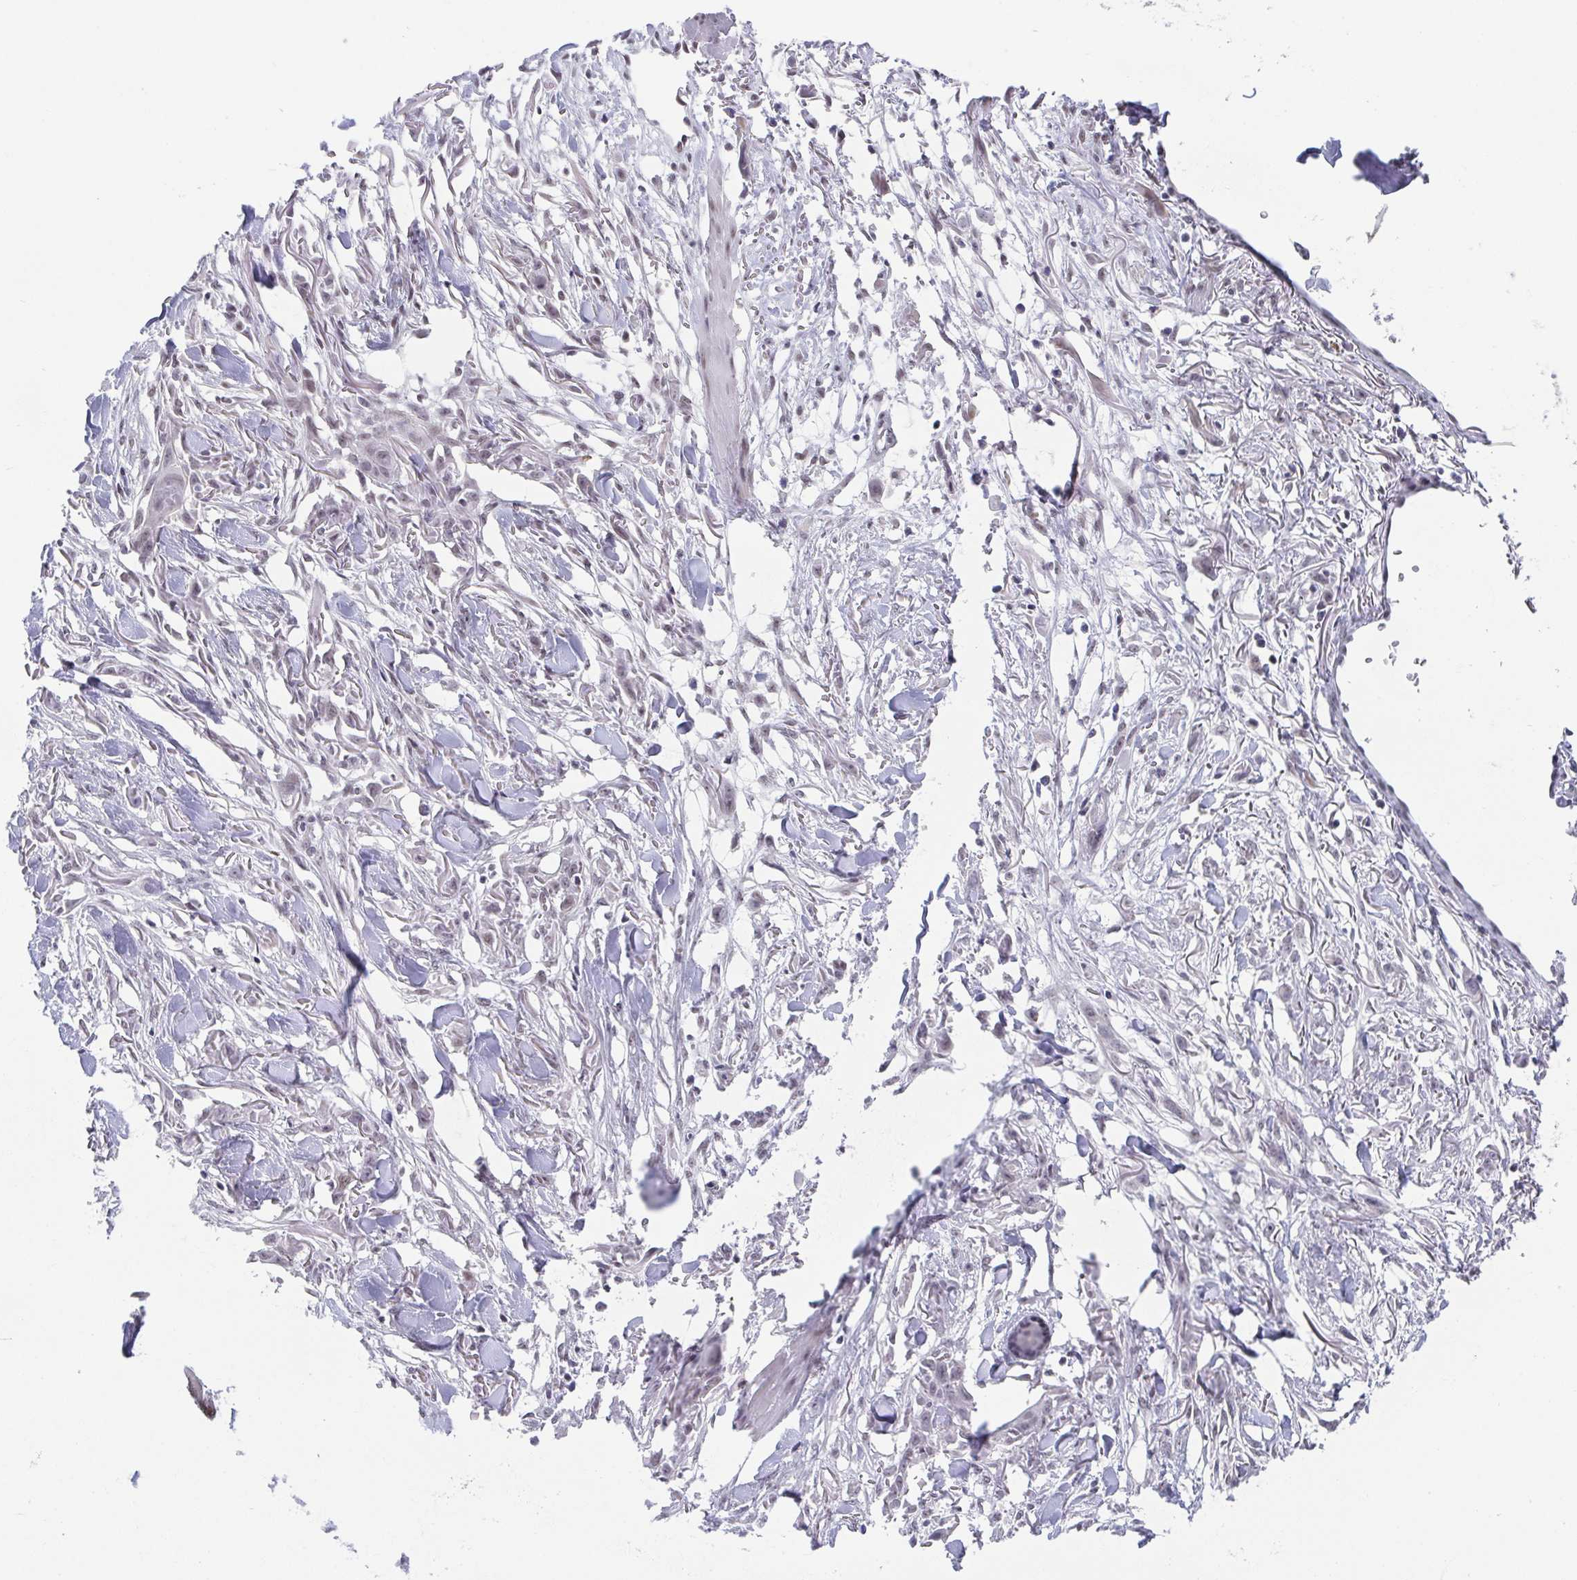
{"staining": {"intensity": "weak", "quantity": "<25%", "location": "nuclear"}, "tissue": "skin cancer", "cell_type": "Tumor cells", "image_type": "cancer", "snomed": [{"axis": "morphology", "description": "Squamous cell carcinoma, NOS"}, {"axis": "topography", "description": "Skin"}], "caption": "IHC histopathology image of human squamous cell carcinoma (skin) stained for a protein (brown), which exhibits no positivity in tumor cells.", "gene": "SLC7A10", "patient": {"sex": "female", "age": 59}}